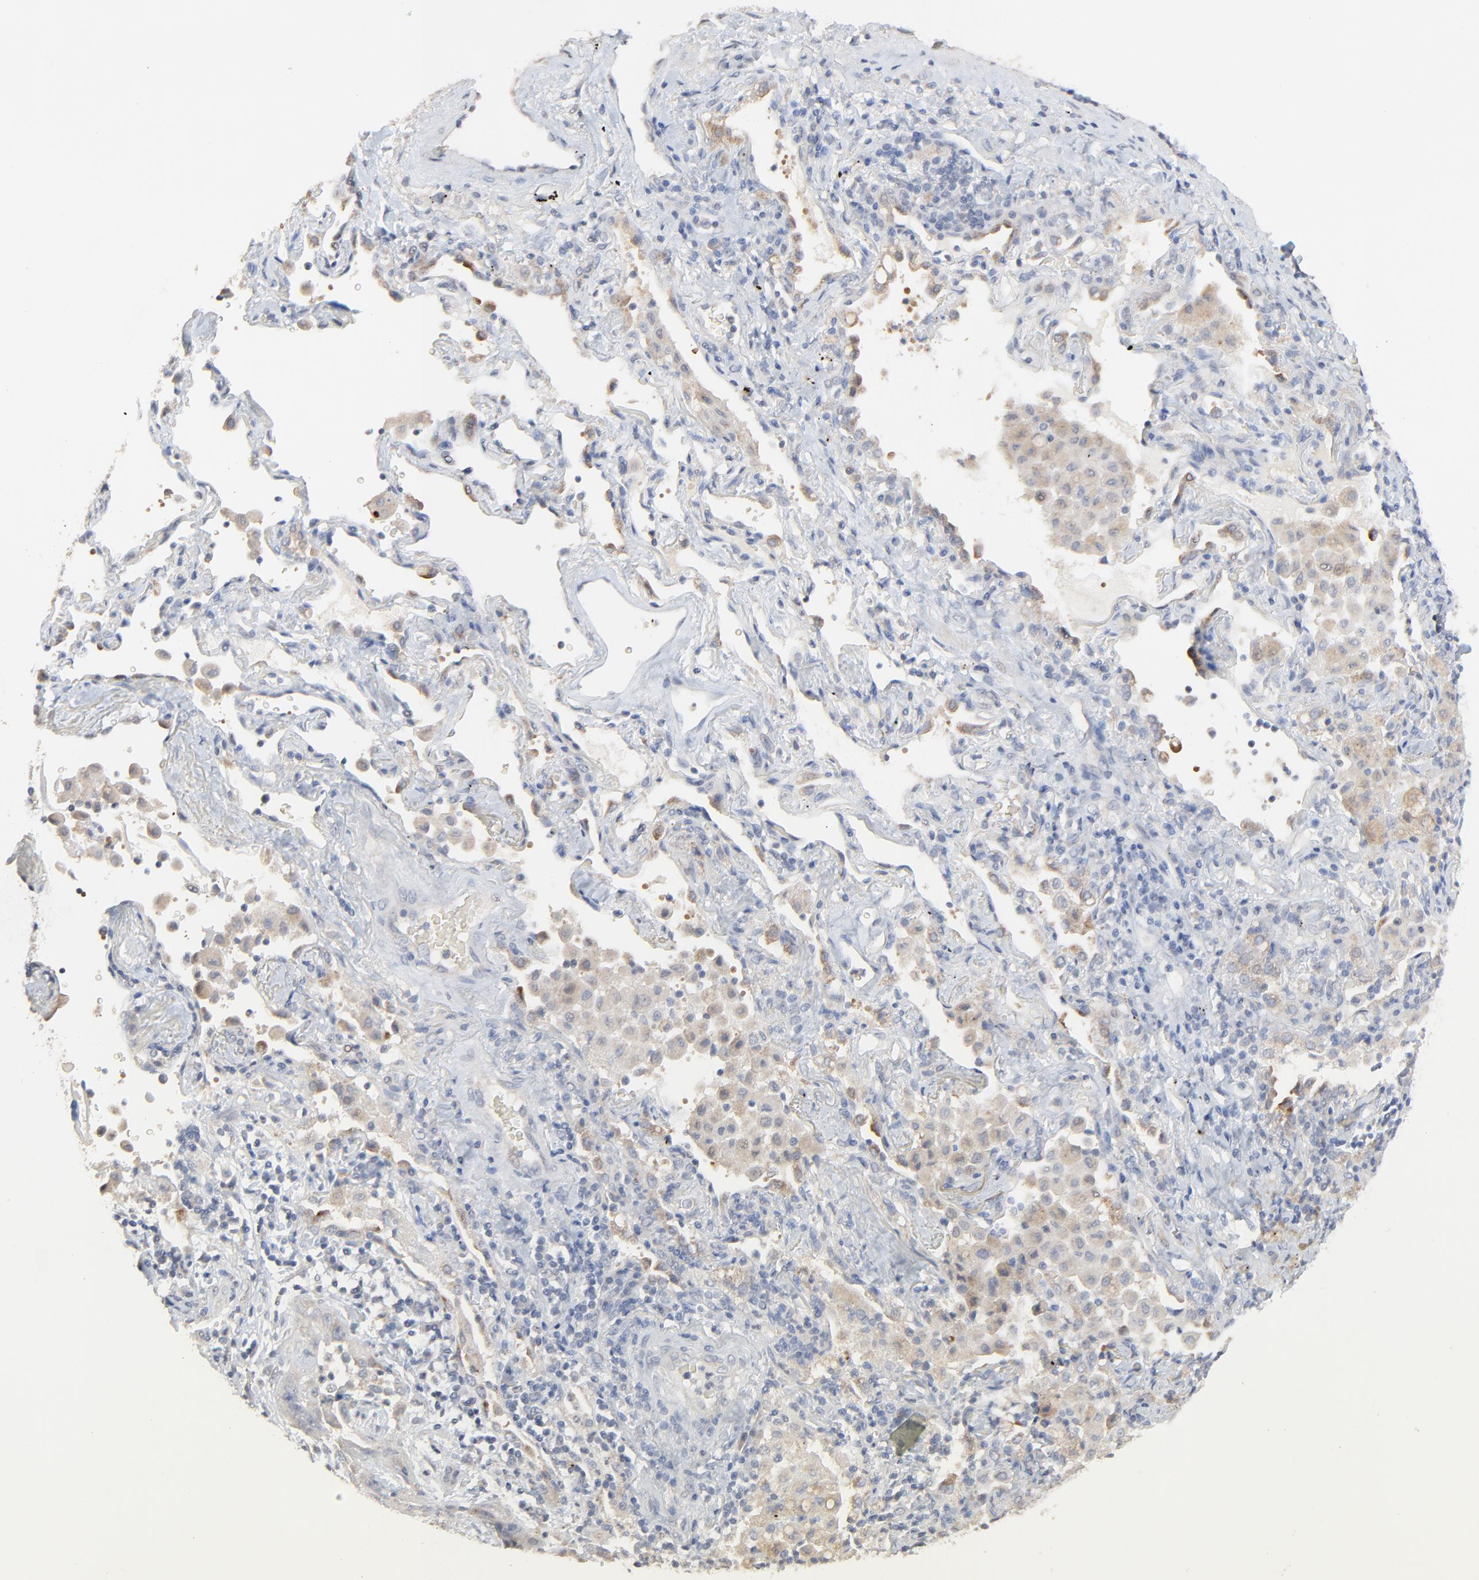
{"staining": {"intensity": "weak", "quantity": "<25%", "location": "cytoplasmic/membranous"}, "tissue": "lung cancer", "cell_type": "Tumor cells", "image_type": "cancer", "snomed": [{"axis": "morphology", "description": "Squamous cell carcinoma, NOS"}, {"axis": "topography", "description": "Lung"}], "caption": "Squamous cell carcinoma (lung) was stained to show a protein in brown. There is no significant positivity in tumor cells. (DAB immunohistochemistry with hematoxylin counter stain).", "gene": "FANCB", "patient": {"sex": "female", "age": 67}}